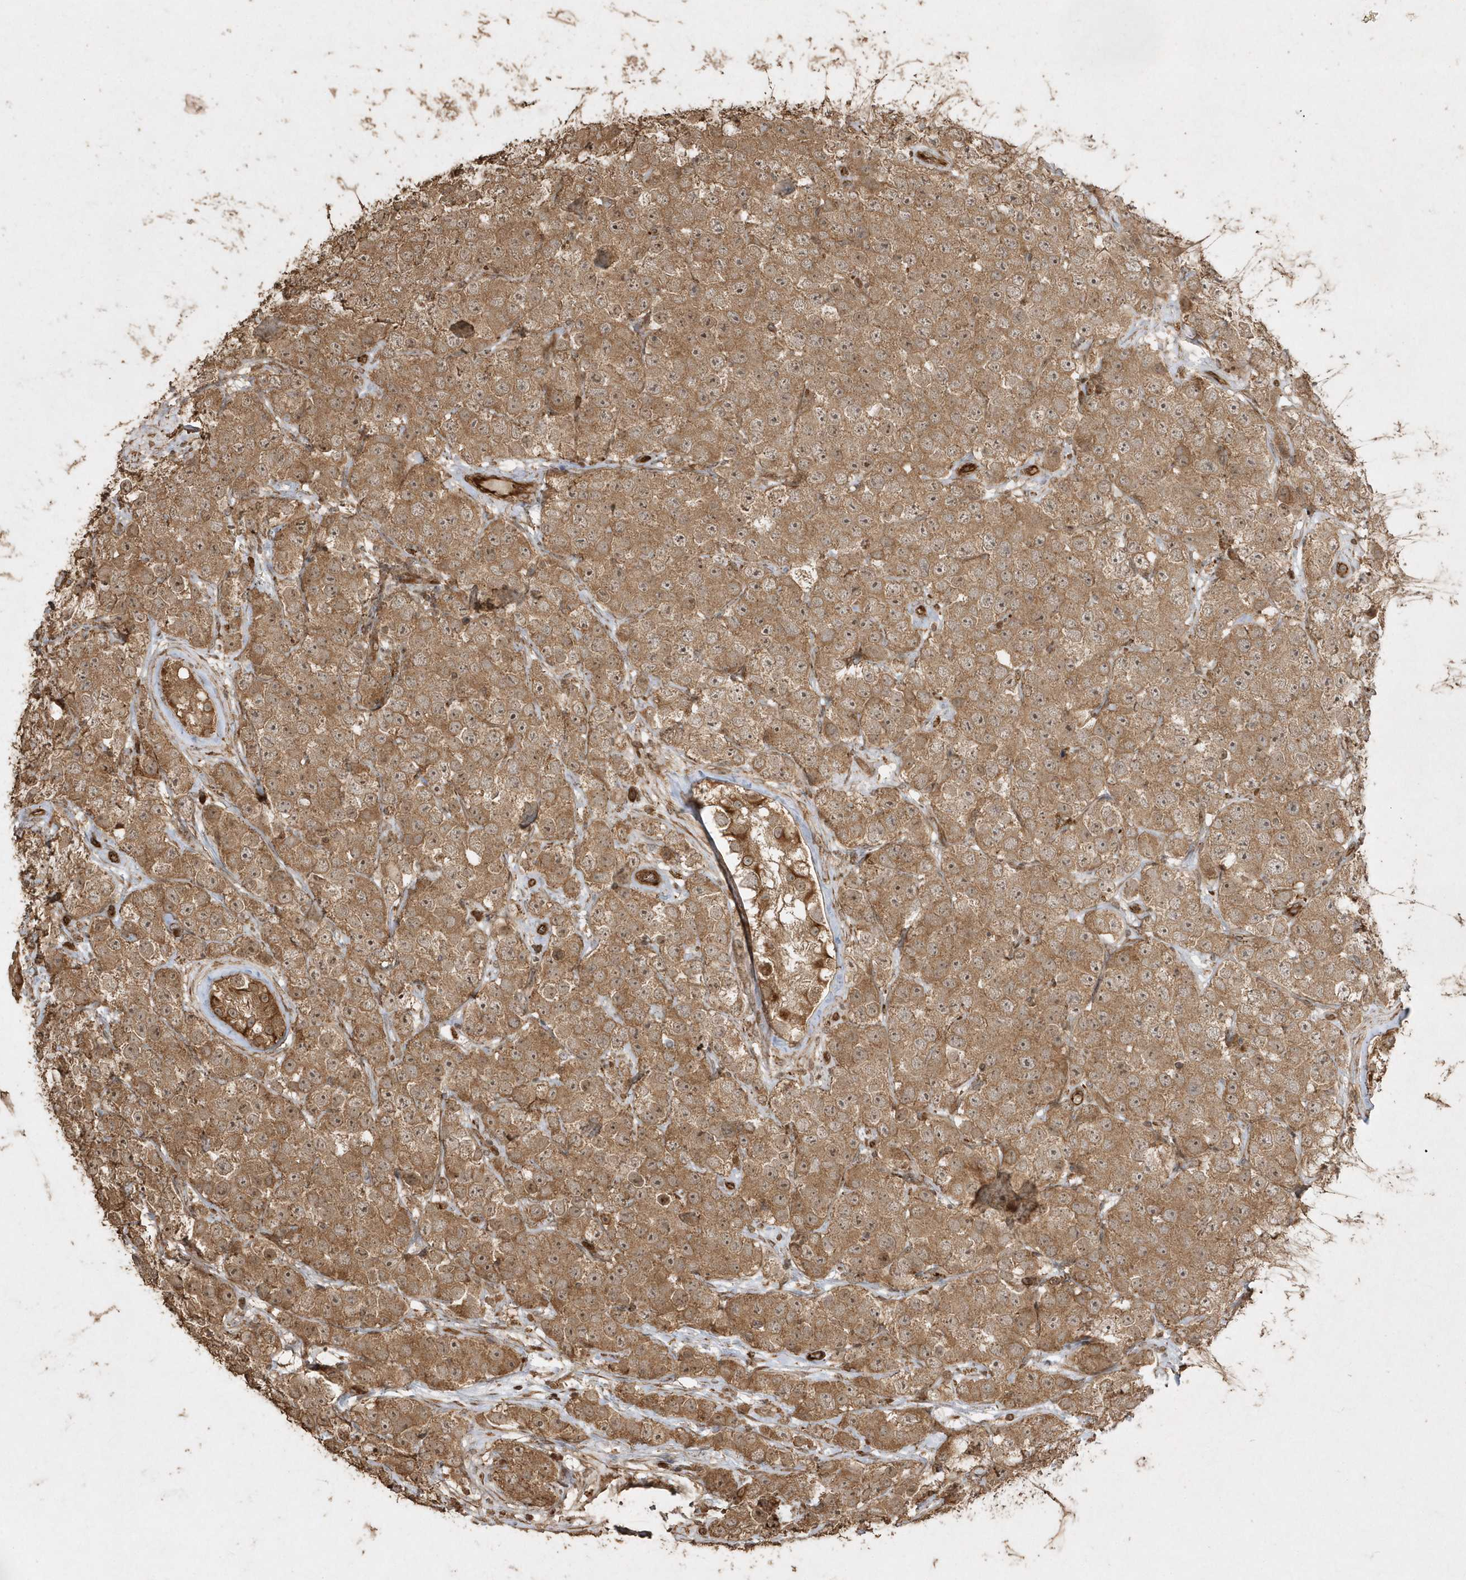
{"staining": {"intensity": "moderate", "quantity": ">75%", "location": "cytoplasmic/membranous"}, "tissue": "testis cancer", "cell_type": "Tumor cells", "image_type": "cancer", "snomed": [{"axis": "morphology", "description": "Seminoma, NOS"}, {"axis": "topography", "description": "Testis"}], "caption": "High-power microscopy captured an immunohistochemistry histopathology image of testis cancer (seminoma), revealing moderate cytoplasmic/membranous positivity in approximately >75% of tumor cells.", "gene": "AVPI1", "patient": {"sex": "male", "age": 28}}